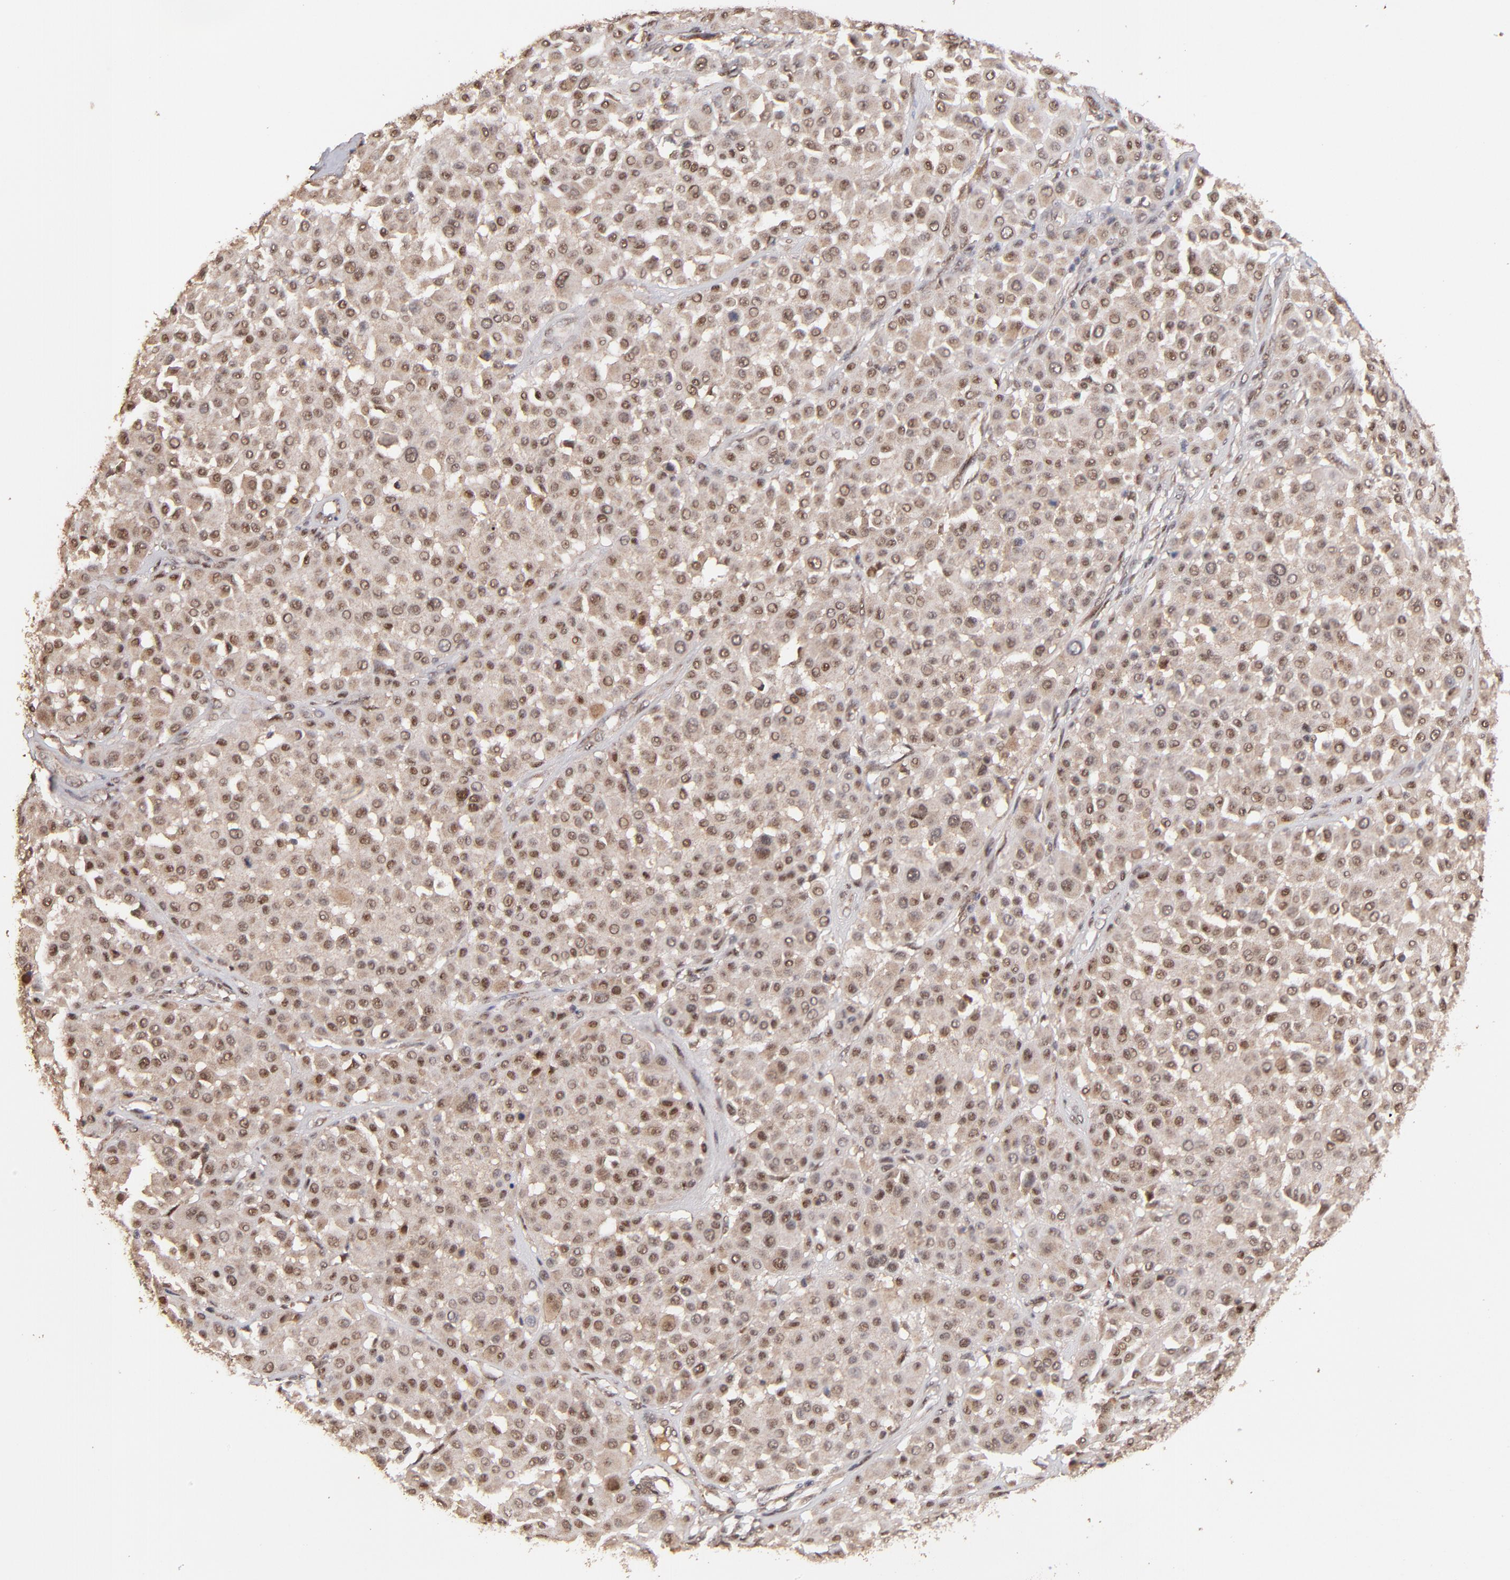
{"staining": {"intensity": "weak", "quantity": ">75%", "location": "cytoplasmic/membranous,nuclear"}, "tissue": "melanoma", "cell_type": "Tumor cells", "image_type": "cancer", "snomed": [{"axis": "morphology", "description": "Malignant melanoma, Metastatic site"}, {"axis": "topography", "description": "Soft tissue"}], "caption": "Immunohistochemical staining of human malignant melanoma (metastatic site) demonstrates low levels of weak cytoplasmic/membranous and nuclear protein expression in approximately >75% of tumor cells.", "gene": "EAPP", "patient": {"sex": "male", "age": 41}}